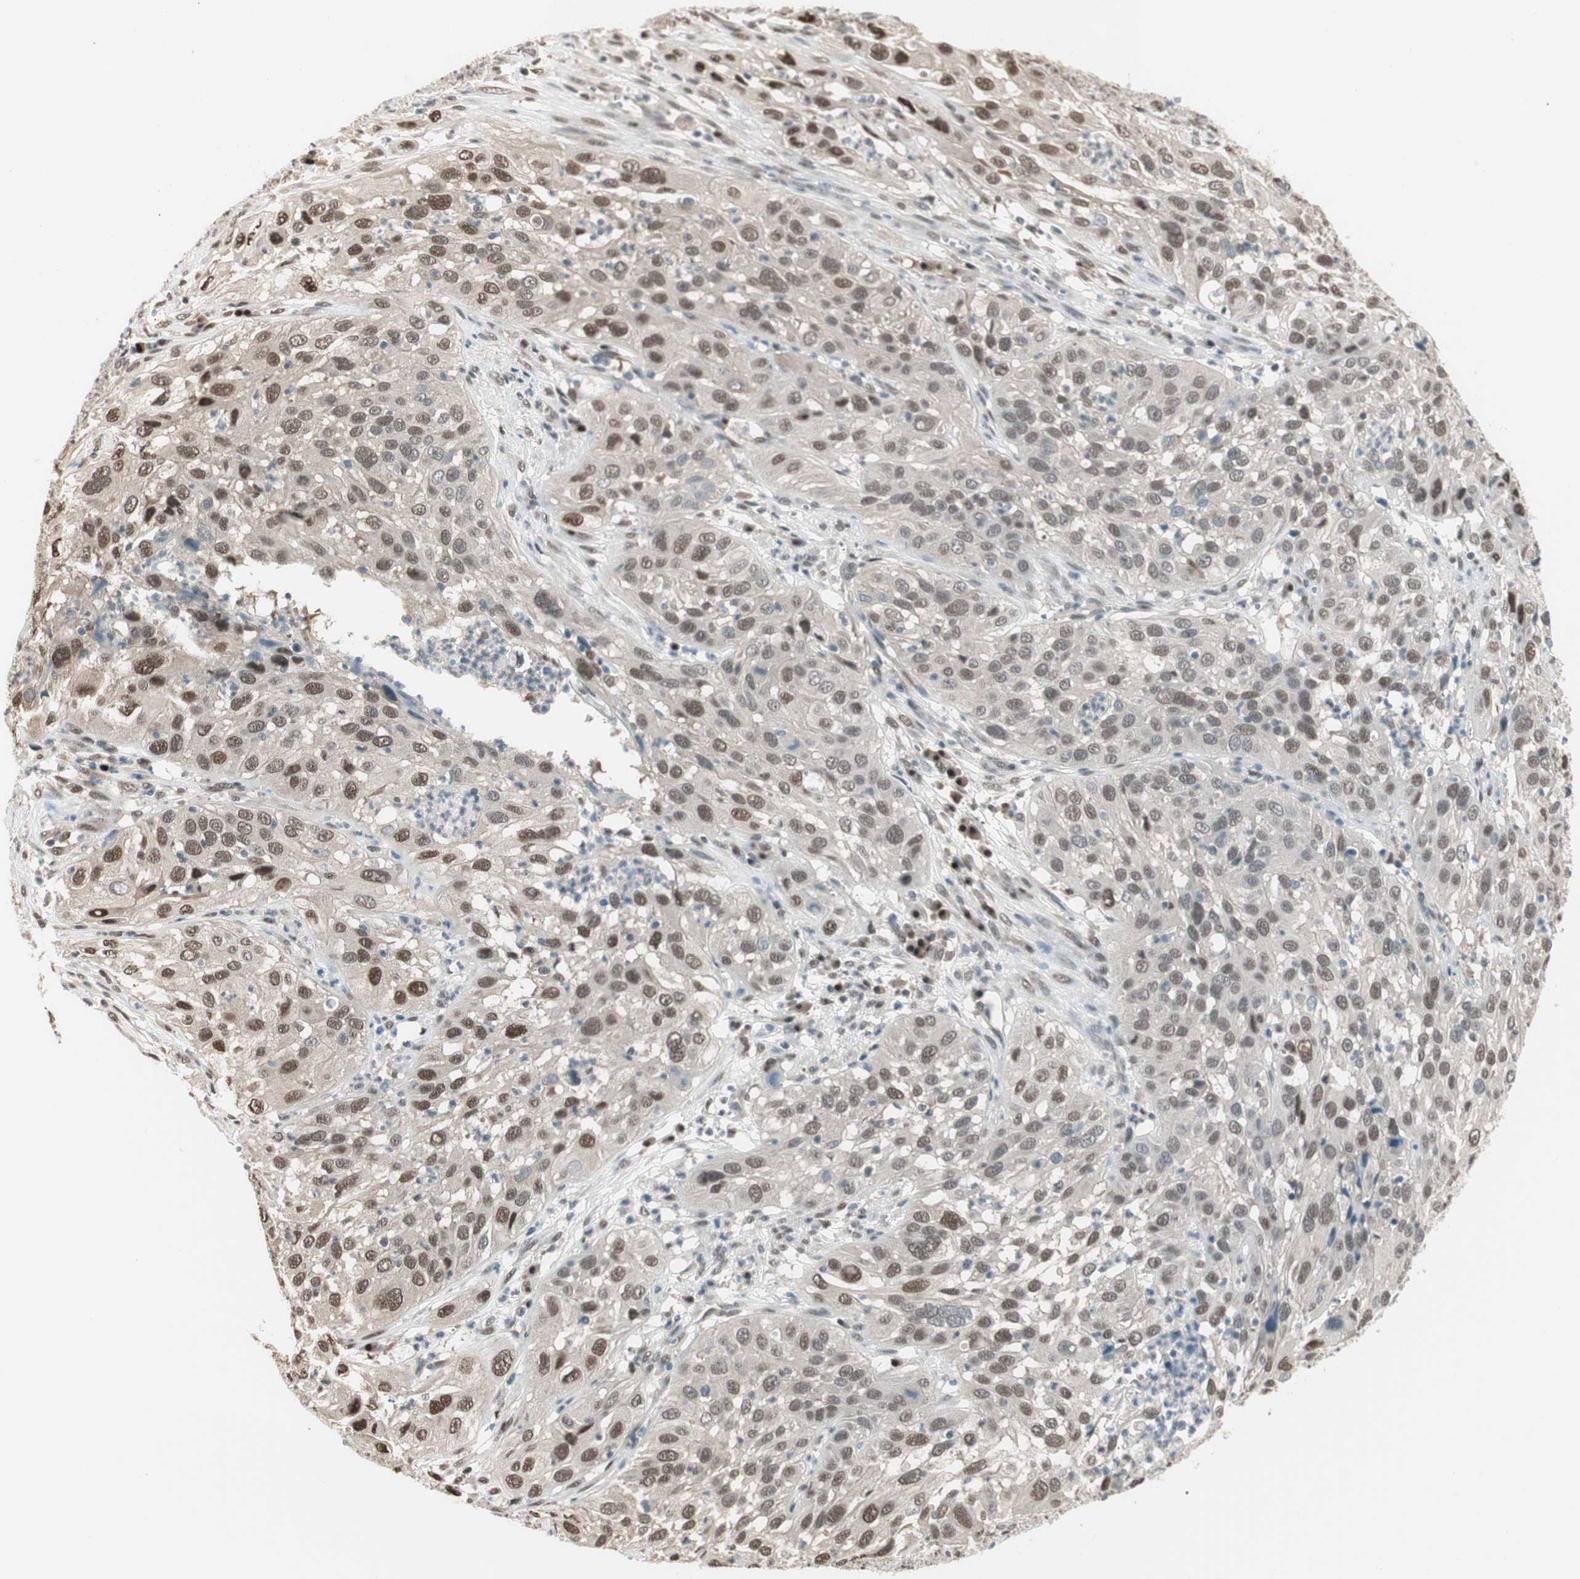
{"staining": {"intensity": "moderate", "quantity": "25%-75%", "location": "nuclear"}, "tissue": "cervical cancer", "cell_type": "Tumor cells", "image_type": "cancer", "snomed": [{"axis": "morphology", "description": "Squamous cell carcinoma, NOS"}, {"axis": "topography", "description": "Cervix"}], "caption": "This micrograph demonstrates cervical cancer stained with immunohistochemistry to label a protein in brown. The nuclear of tumor cells show moderate positivity for the protein. Nuclei are counter-stained blue.", "gene": "LONP2", "patient": {"sex": "female", "age": 32}}